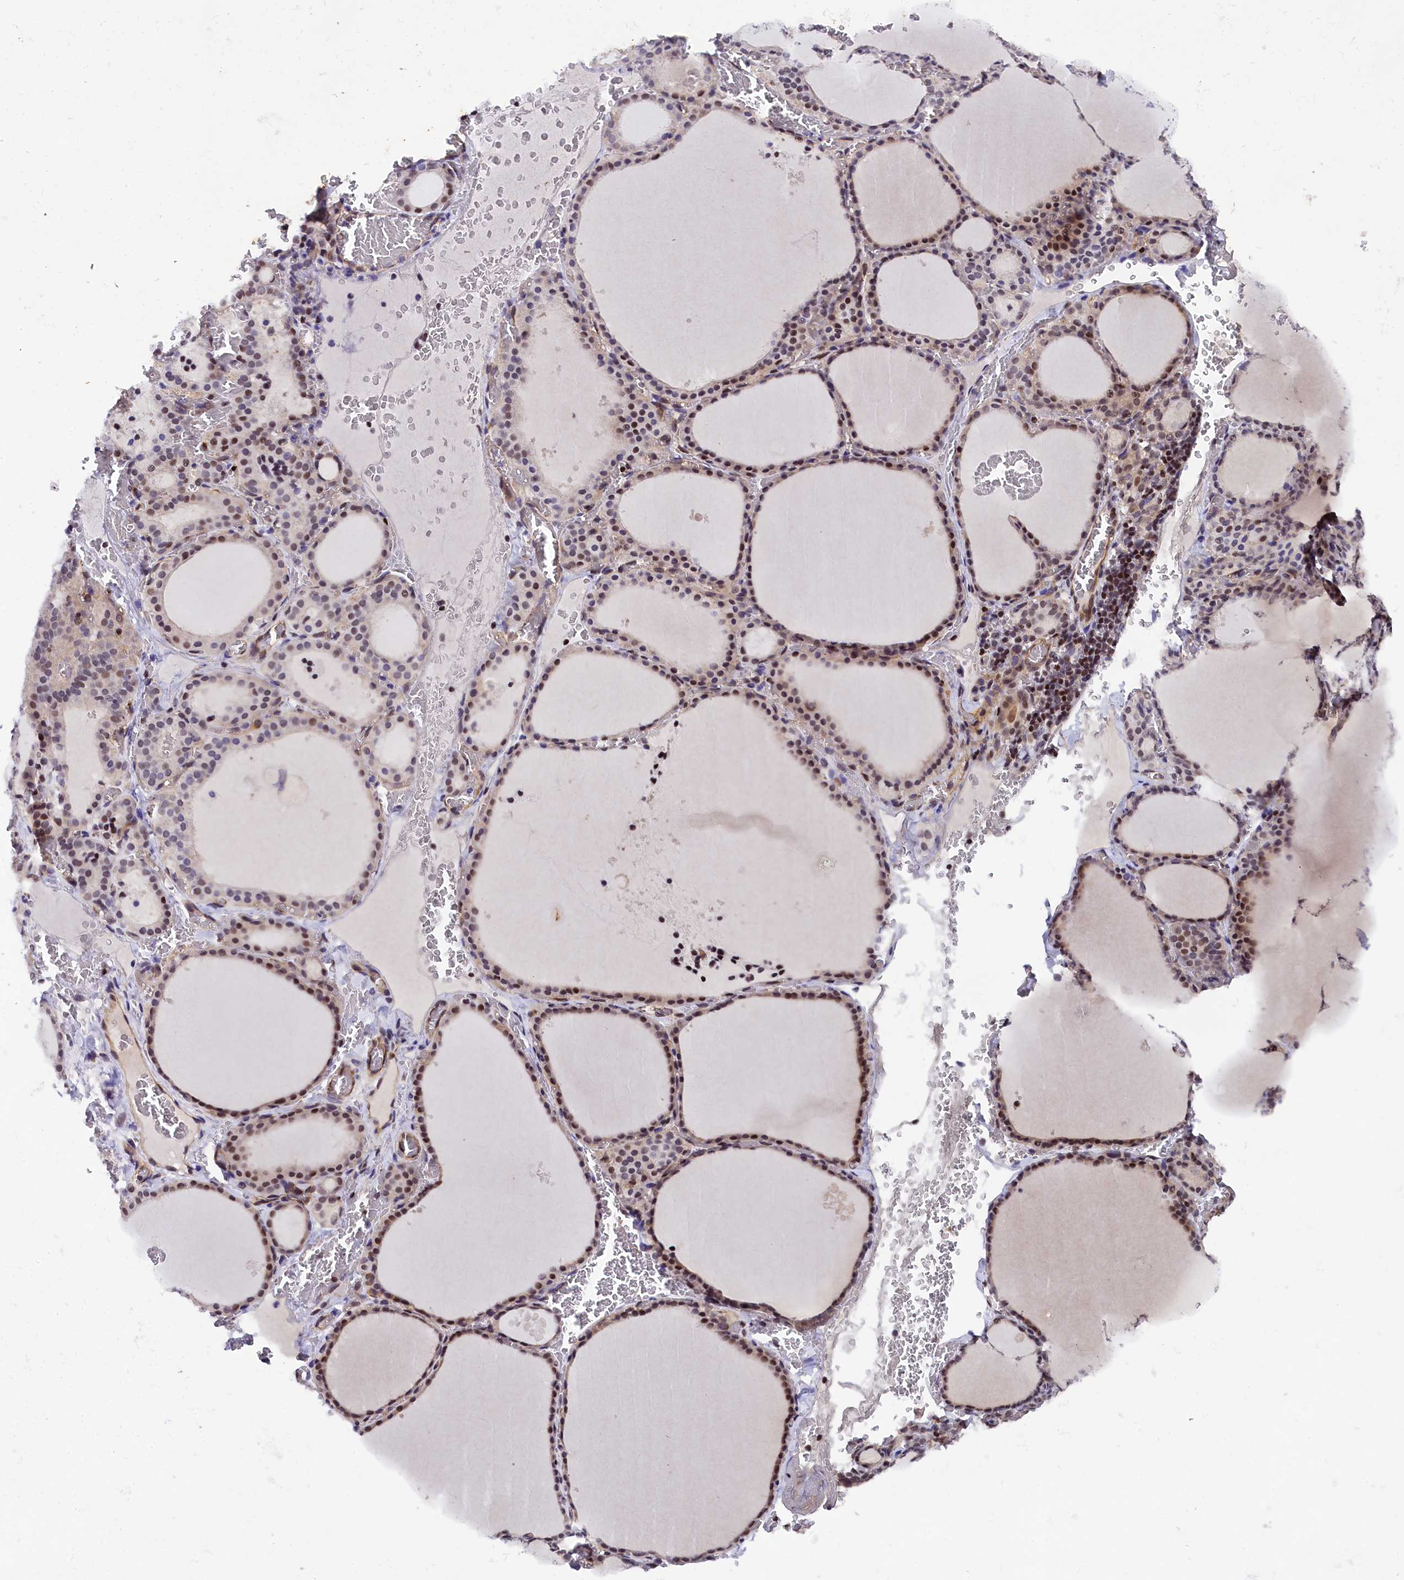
{"staining": {"intensity": "moderate", "quantity": "25%-75%", "location": "nuclear"}, "tissue": "thyroid gland", "cell_type": "Glandular cells", "image_type": "normal", "snomed": [{"axis": "morphology", "description": "Normal tissue, NOS"}, {"axis": "topography", "description": "Thyroid gland"}], "caption": "Thyroid gland stained with DAB (3,3'-diaminobenzidine) immunohistochemistry exhibits medium levels of moderate nuclear expression in approximately 25%-75% of glandular cells. Using DAB (brown) and hematoxylin (blue) stains, captured at high magnification using brightfield microscopy.", "gene": "SP4", "patient": {"sex": "female", "age": 39}}